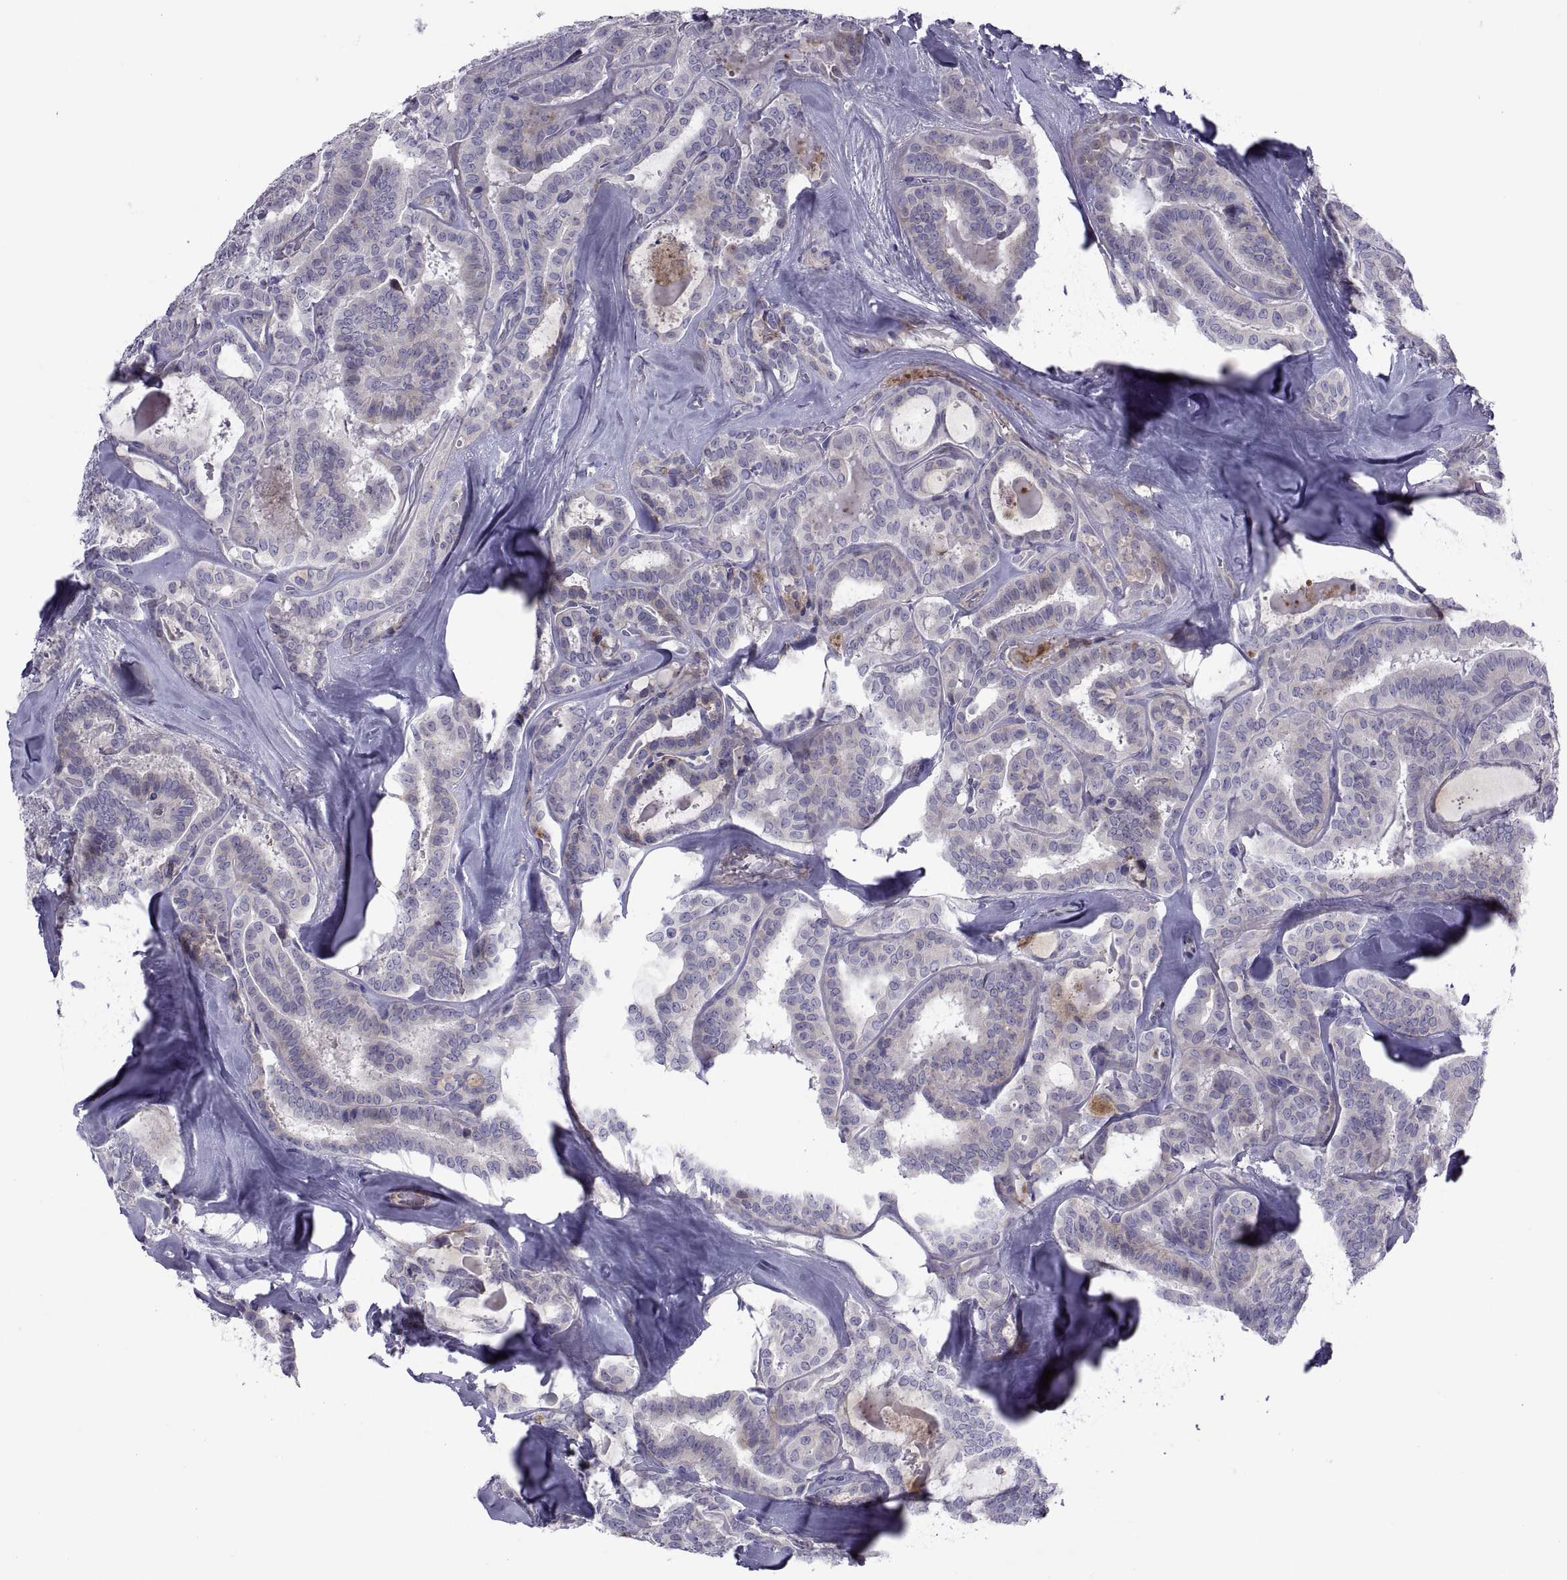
{"staining": {"intensity": "negative", "quantity": "none", "location": "none"}, "tissue": "thyroid cancer", "cell_type": "Tumor cells", "image_type": "cancer", "snomed": [{"axis": "morphology", "description": "Papillary adenocarcinoma, NOS"}, {"axis": "topography", "description": "Thyroid gland"}], "caption": "Thyroid cancer stained for a protein using IHC shows no staining tumor cells.", "gene": "TMEM158", "patient": {"sex": "female", "age": 39}}